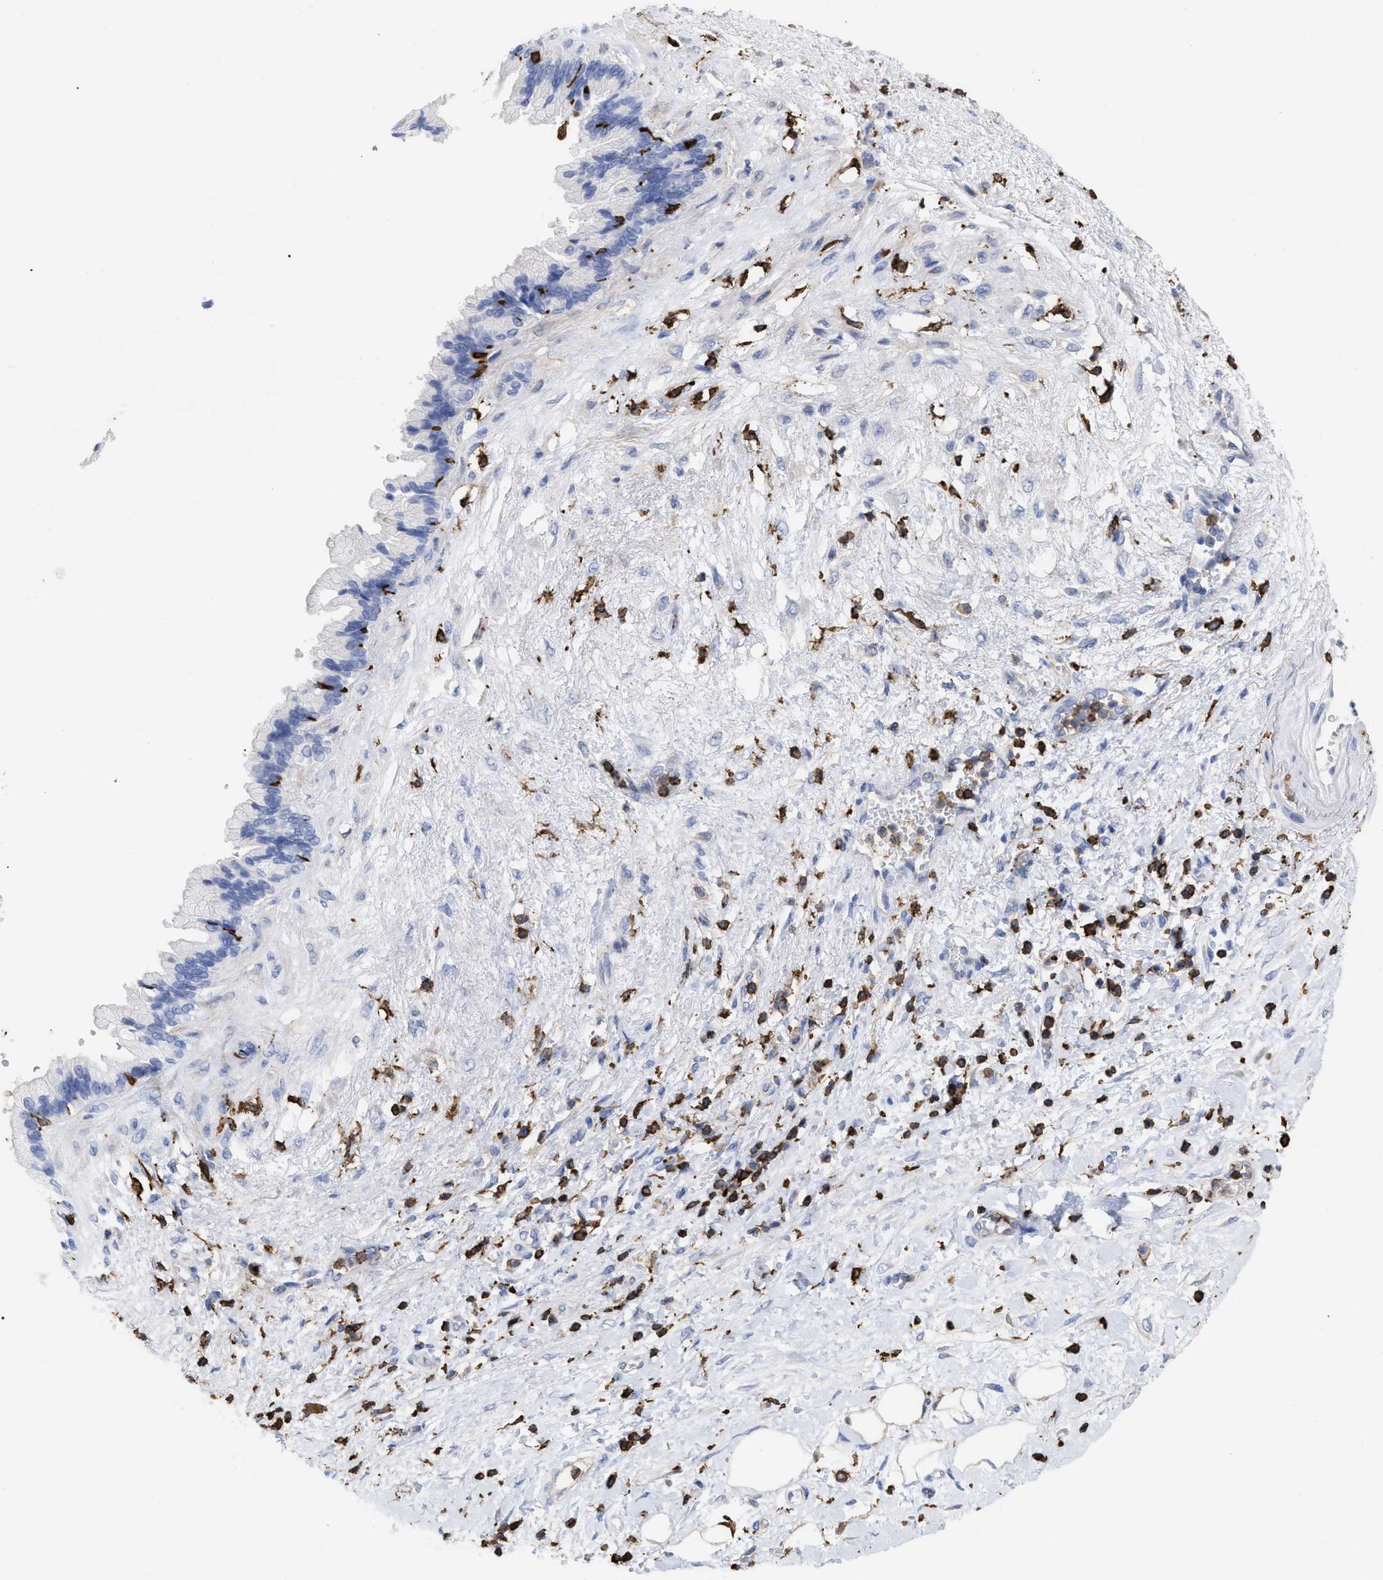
{"staining": {"intensity": "negative", "quantity": "none", "location": "none"}, "tissue": "pancreatic cancer", "cell_type": "Tumor cells", "image_type": "cancer", "snomed": [{"axis": "morphology", "description": "Adenocarcinoma, NOS"}, {"axis": "topography", "description": "Pancreas"}], "caption": "Pancreatic cancer stained for a protein using immunohistochemistry (IHC) demonstrates no positivity tumor cells.", "gene": "HCLS1", "patient": {"sex": "female", "age": 60}}